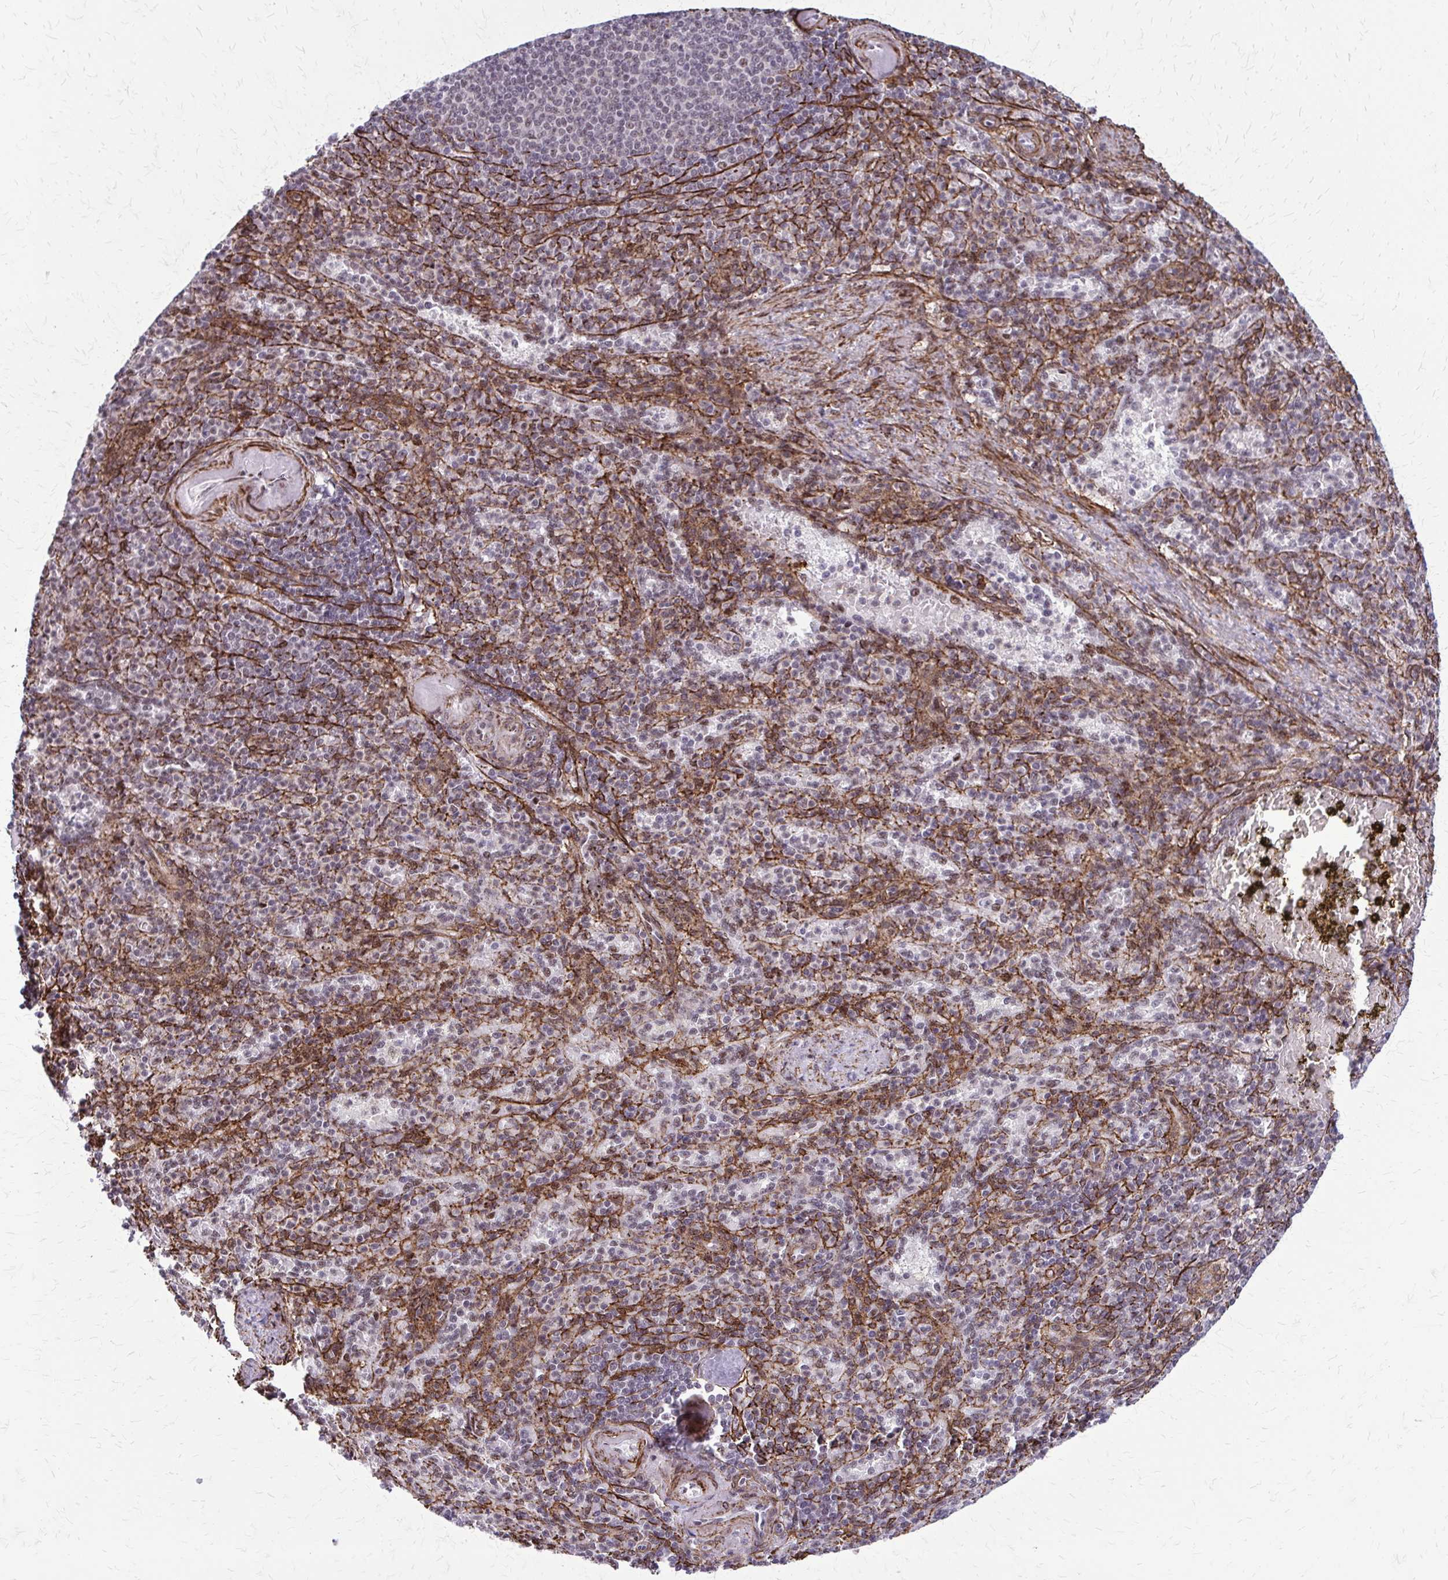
{"staining": {"intensity": "weak", "quantity": "<25%", "location": "nuclear"}, "tissue": "spleen", "cell_type": "Cells in red pulp", "image_type": "normal", "snomed": [{"axis": "morphology", "description": "Normal tissue, NOS"}, {"axis": "topography", "description": "Spleen"}], "caption": "Cells in red pulp show no significant protein staining in benign spleen. Nuclei are stained in blue.", "gene": "NRBF2", "patient": {"sex": "female", "age": 74}}